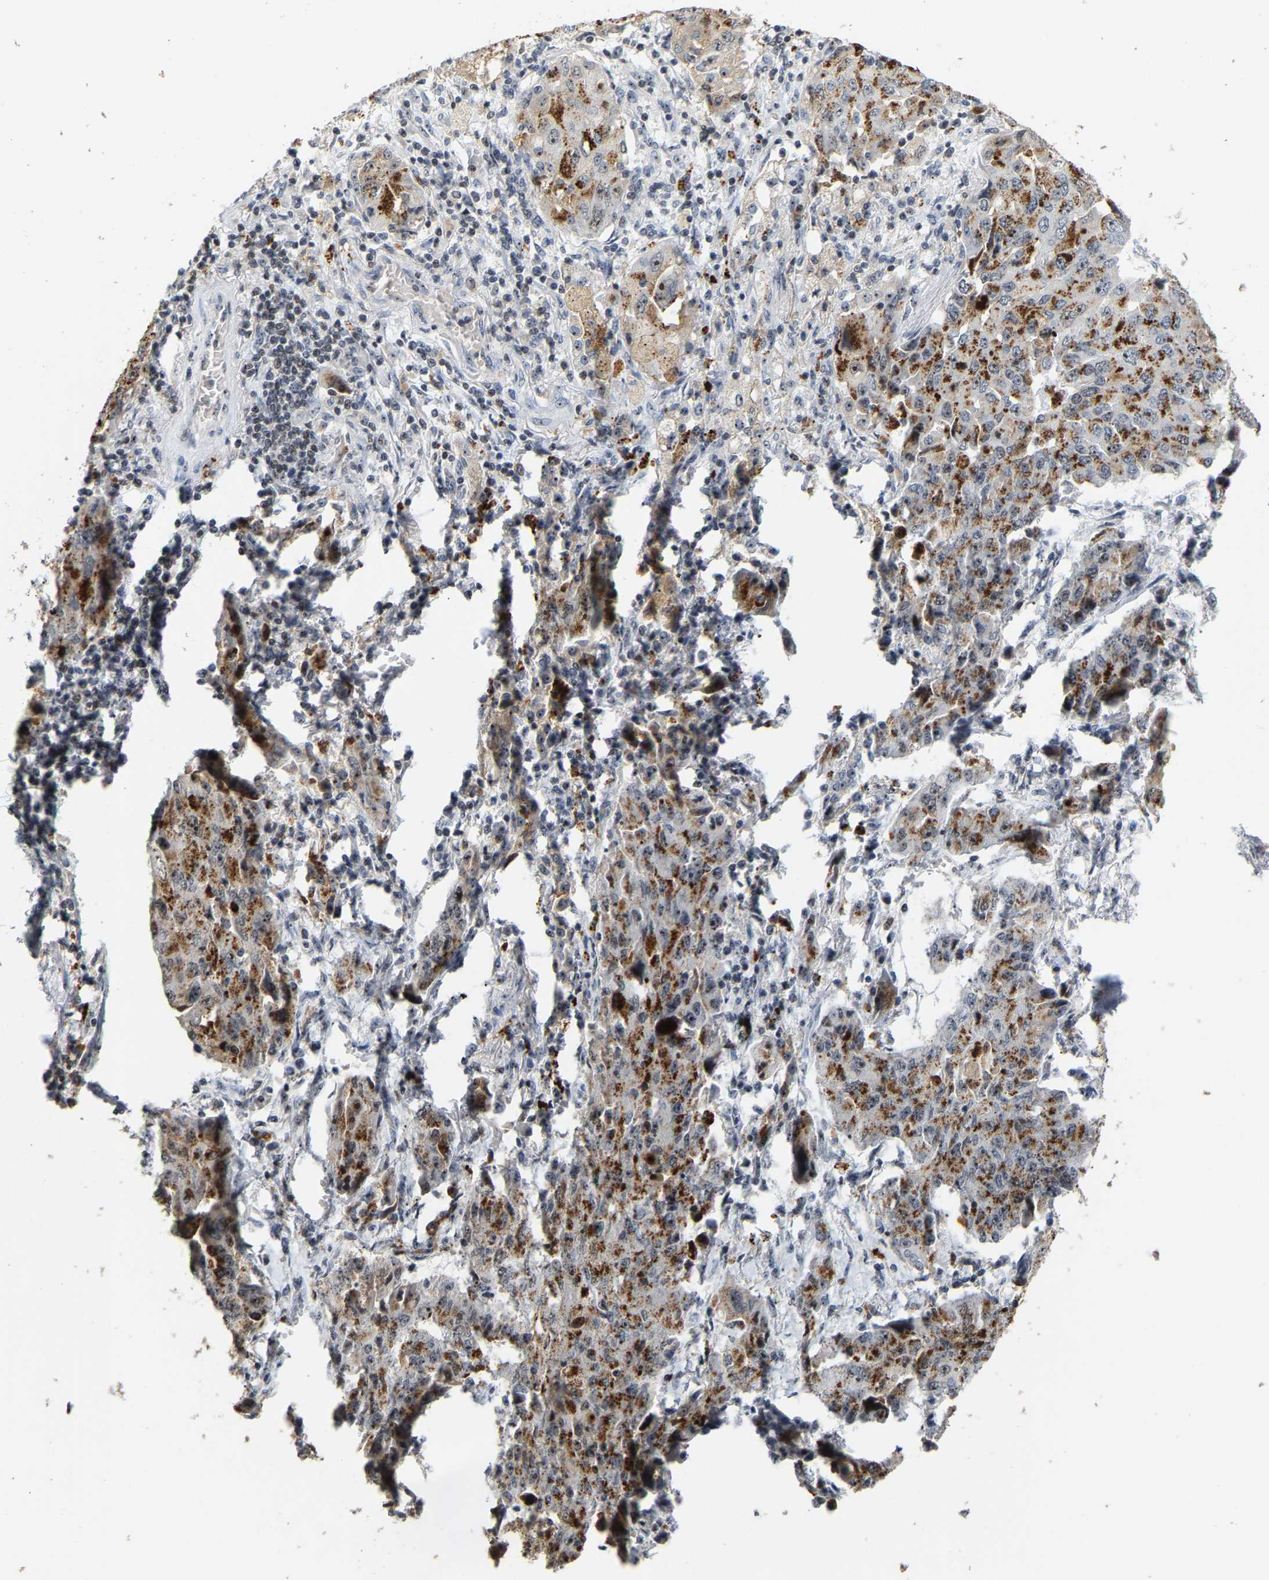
{"staining": {"intensity": "moderate", "quantity": ">75%", "location": "cytoplasmic/membranous,nuclear"}, "tissue": "lung cancer", "cell_type": "Tumor cells", "image_type": "cancer", "snomed": [{"axis": "morphology", "description": "Adenocarcinoma, NOS"}, {"axis": "topography", "description": "Lung"}], "caption": "Lung cancer stained with DAB (3,3'-diaminobenzidine) IHC displays medium levels of moderate cytoplasmic/membranous and nuclear expression in about >75% of tumor cells. Using DAB (3,3'-diaminobenzidine) (brown) and hematoxylin (blue) stains, captured at high magnification using brightfield microscopy.", "gene": "NOP58", "patient": {"sex": "female", "age": 65}}